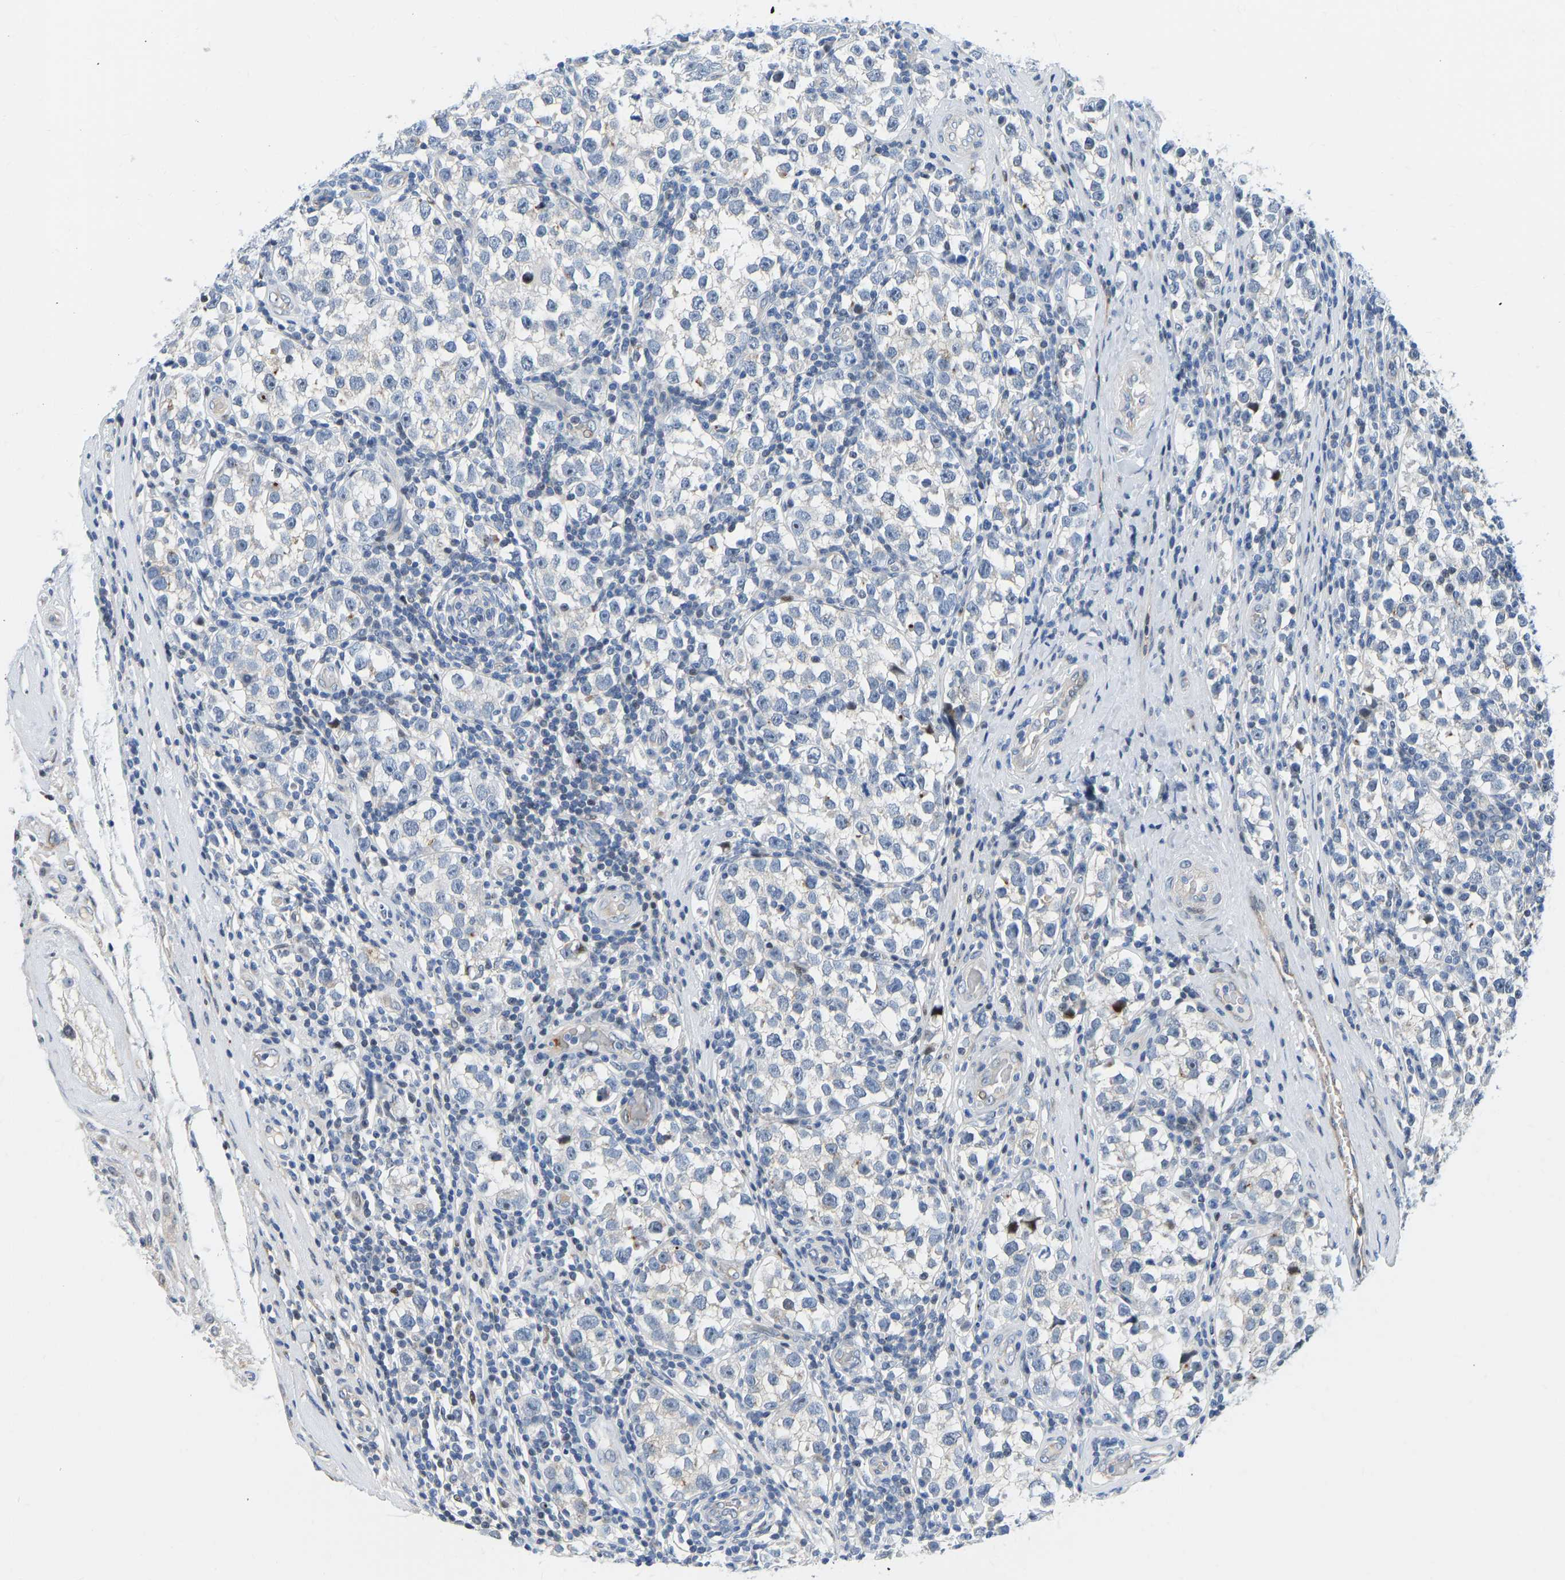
{"staining": {"intensity": "negative", "quantity": "none", "location": "none"}, "tissue": "testis cancer", "cell_type": "Tumor cells", "image_type": "cancer", "snomed": [{"axis": "morphology", "description": "Normal tissue, NOS"}, {"axis": "morphology", "description": "Seminoma, NOS"}, {"axis": "topography", "description": "Testis"}], "caption": "Tumor cells are negative for brown protein staining in testis cancer. (DAB immunohistochemistry visualized using brightfield microscopy, high magnification).", "gene": "HDAC5", "patient": {"sex": "male", "age": 43}}